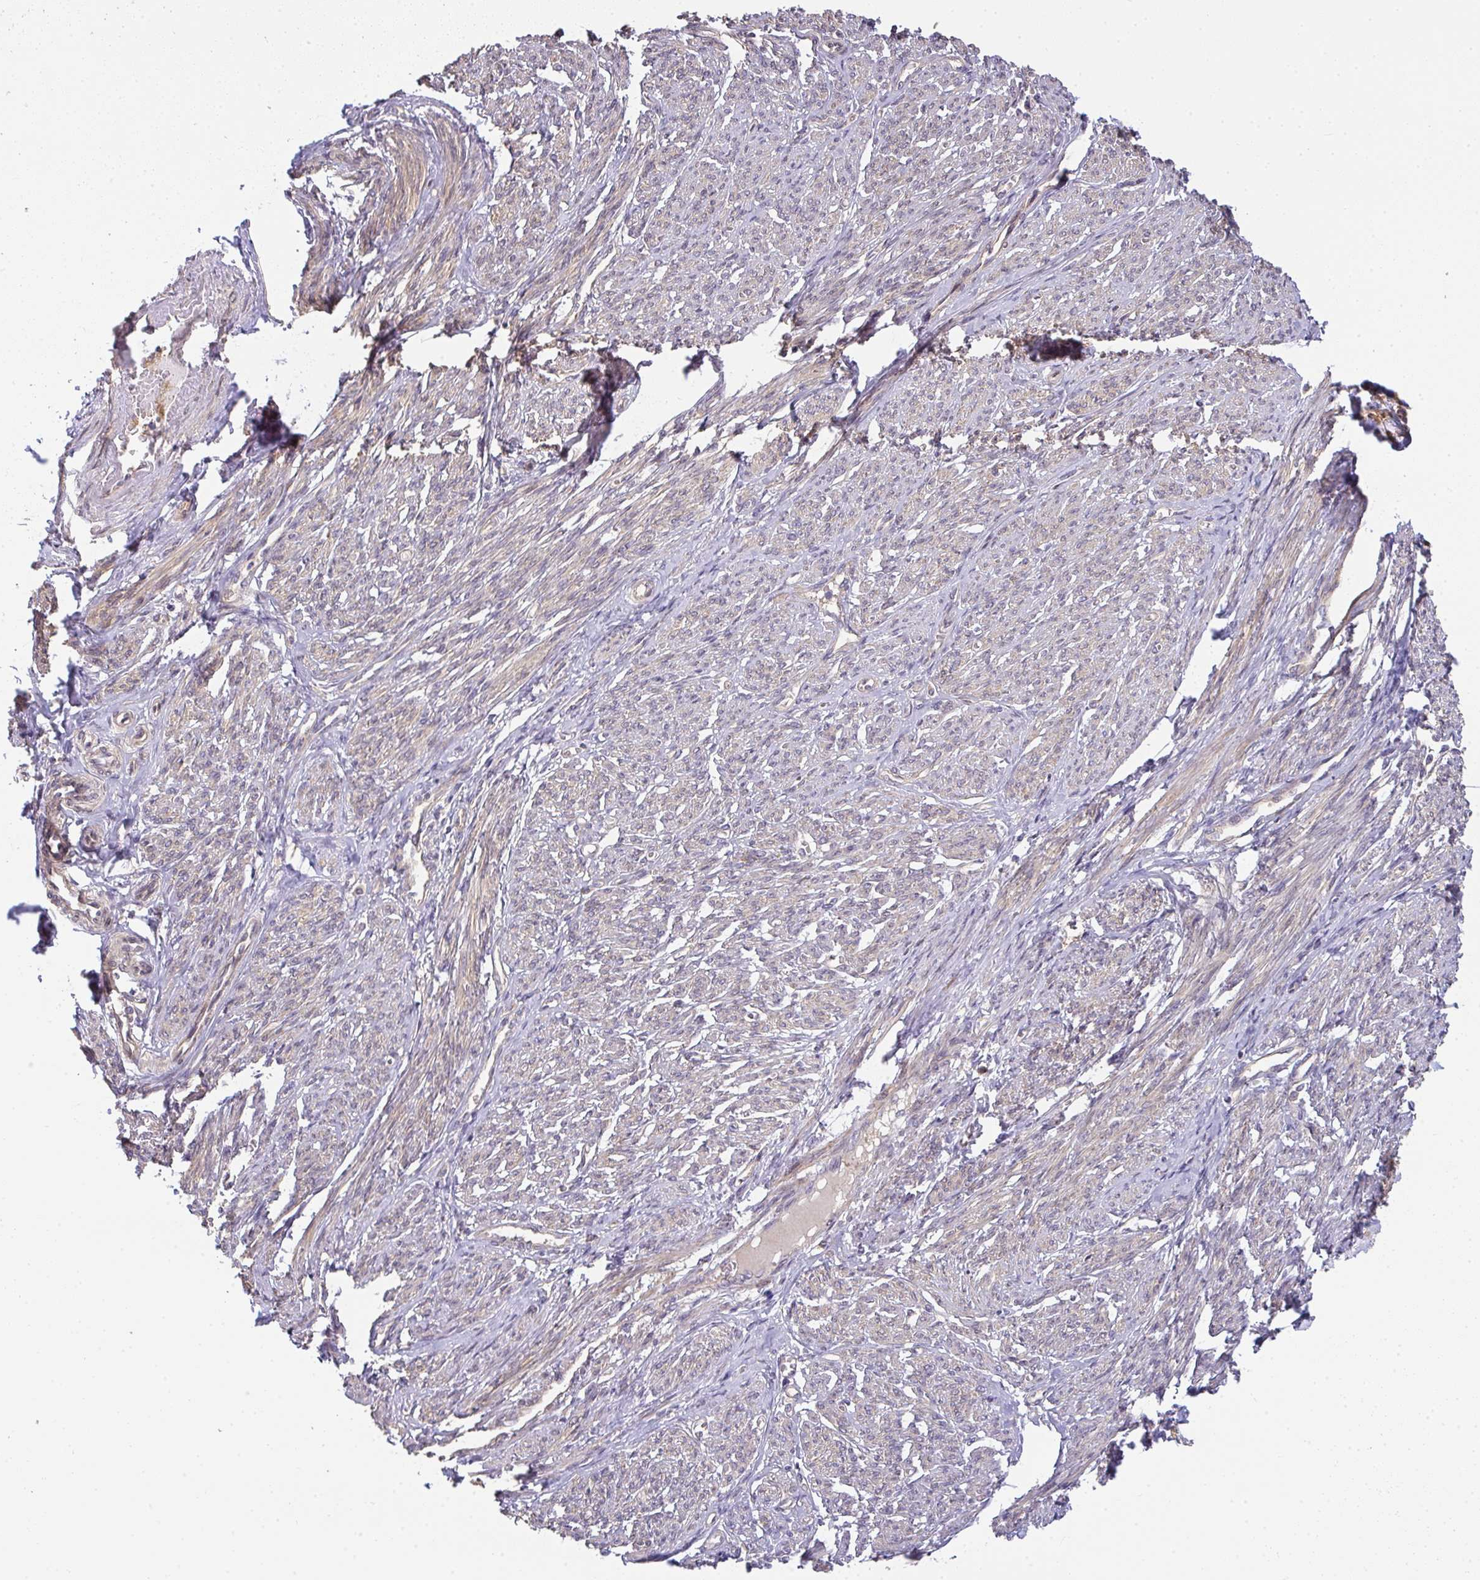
{"staining": {"intensity": "moderate", "quantity": ">75%", "location": "cytoplasmic/membranous"}, "tissue": "smooth muscle", "cell_type": "Smooth muscle cells", "image_type": "normal", "snomed": [{"axis": "morphology", "description": "Normal tissue, NOS"}, {"axis": "topography", "description": "Smooth muscle"}], "caption": "Smooth muscle stained with DAB immunohistochemistry reveals medium levels of moderate cytoplasmic/membranous staining in about >75% of smooth muscle cells.", "gene": "EEF1AKMT1", "patient": {"sex": "female", "age": 65}}